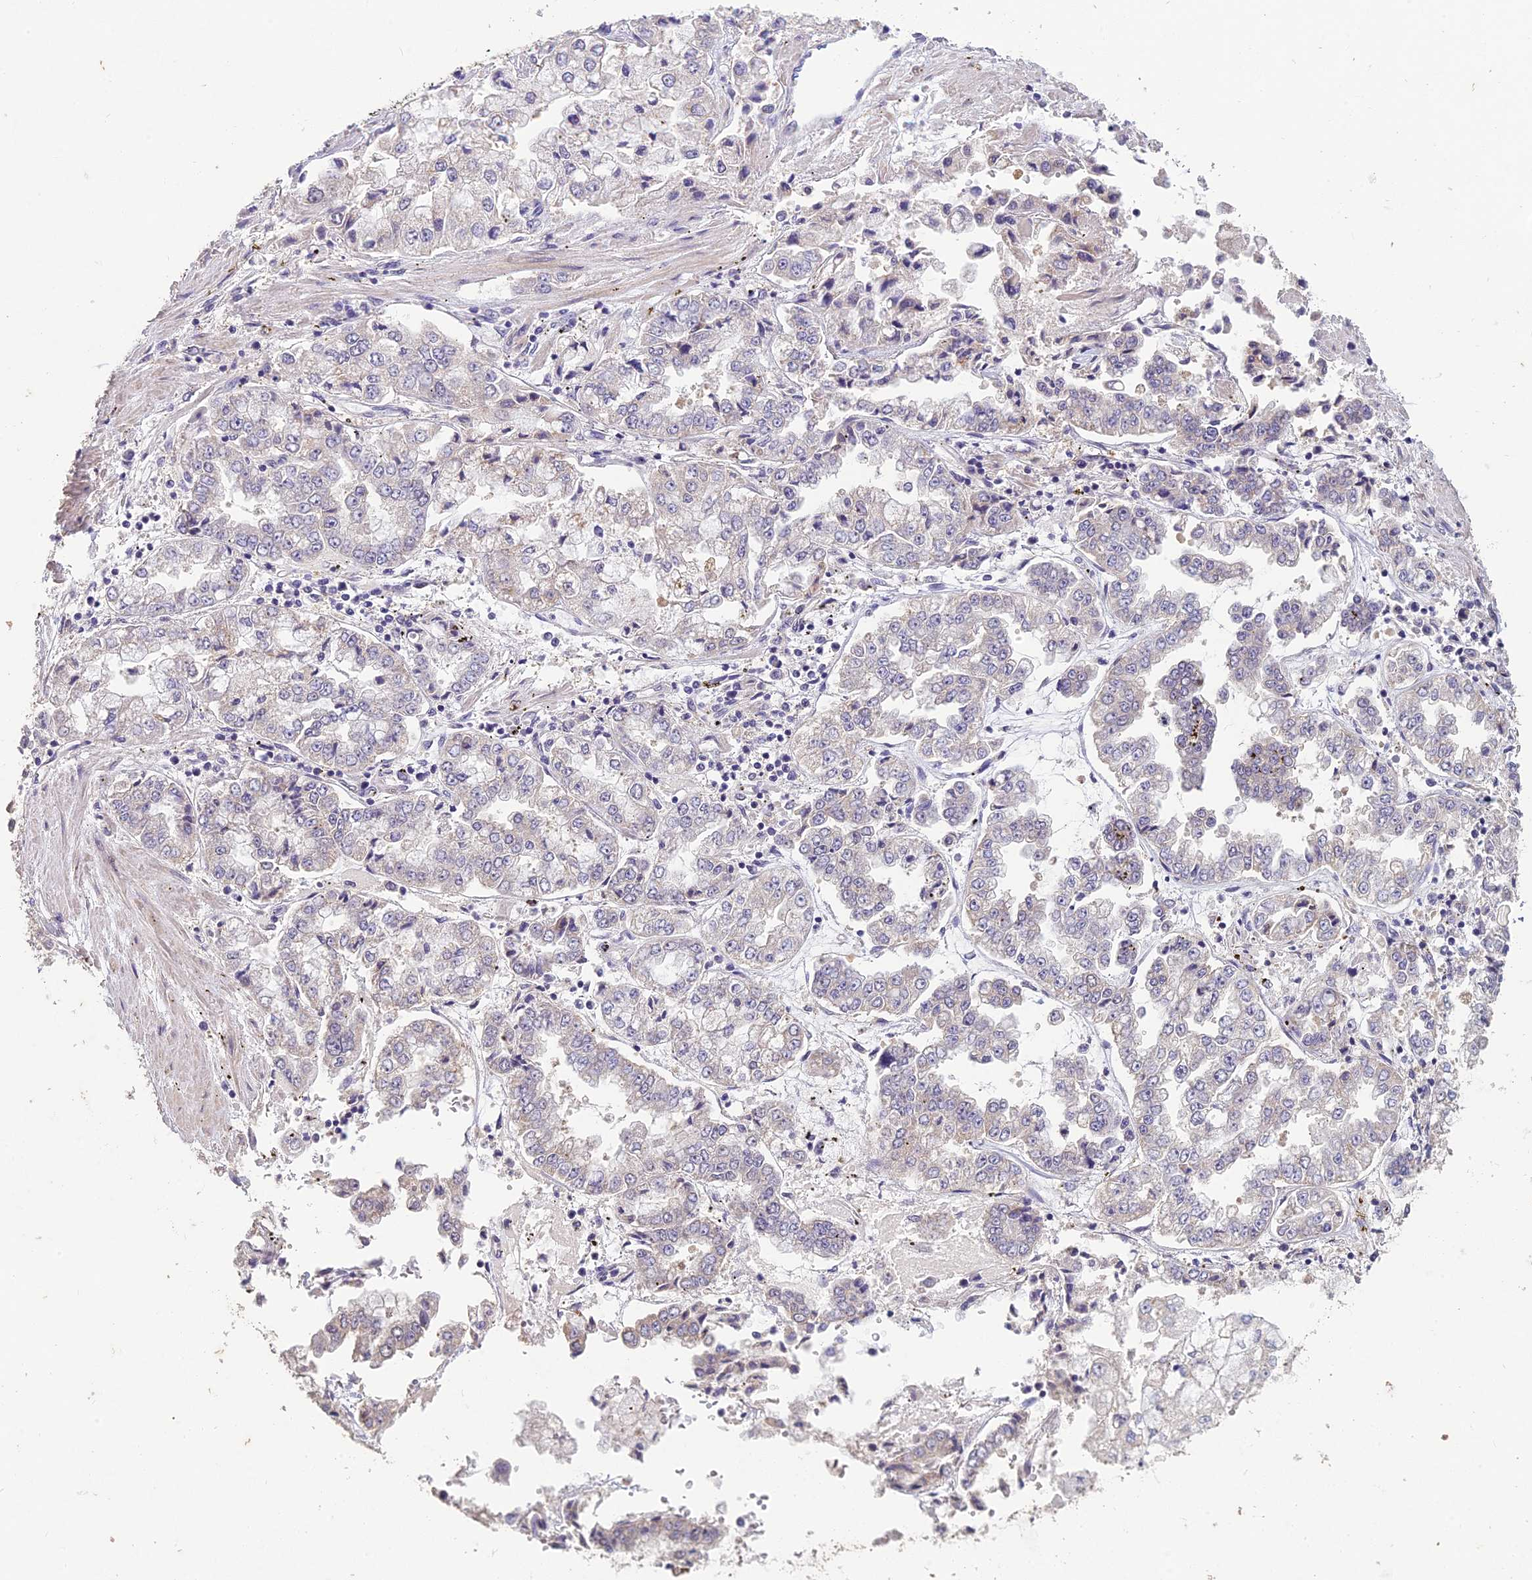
{"staining": {"intensity": "negative", "quantity": "none", "location": "none"}, "tissue": "stomach cancer", "cell_type": "Tumor cells", "image_type": "cancer", "snomed": [{"axis": "morphology", "description": "Adenocarcinoma, NOS"}, {"axis": "topography", "description": "Stomach"}], "caption": "There is no significant positivity in tumor cells of stomach cancer.", "gene": "CEACAM16", "patient": {"sex": "male", "age": 76}}